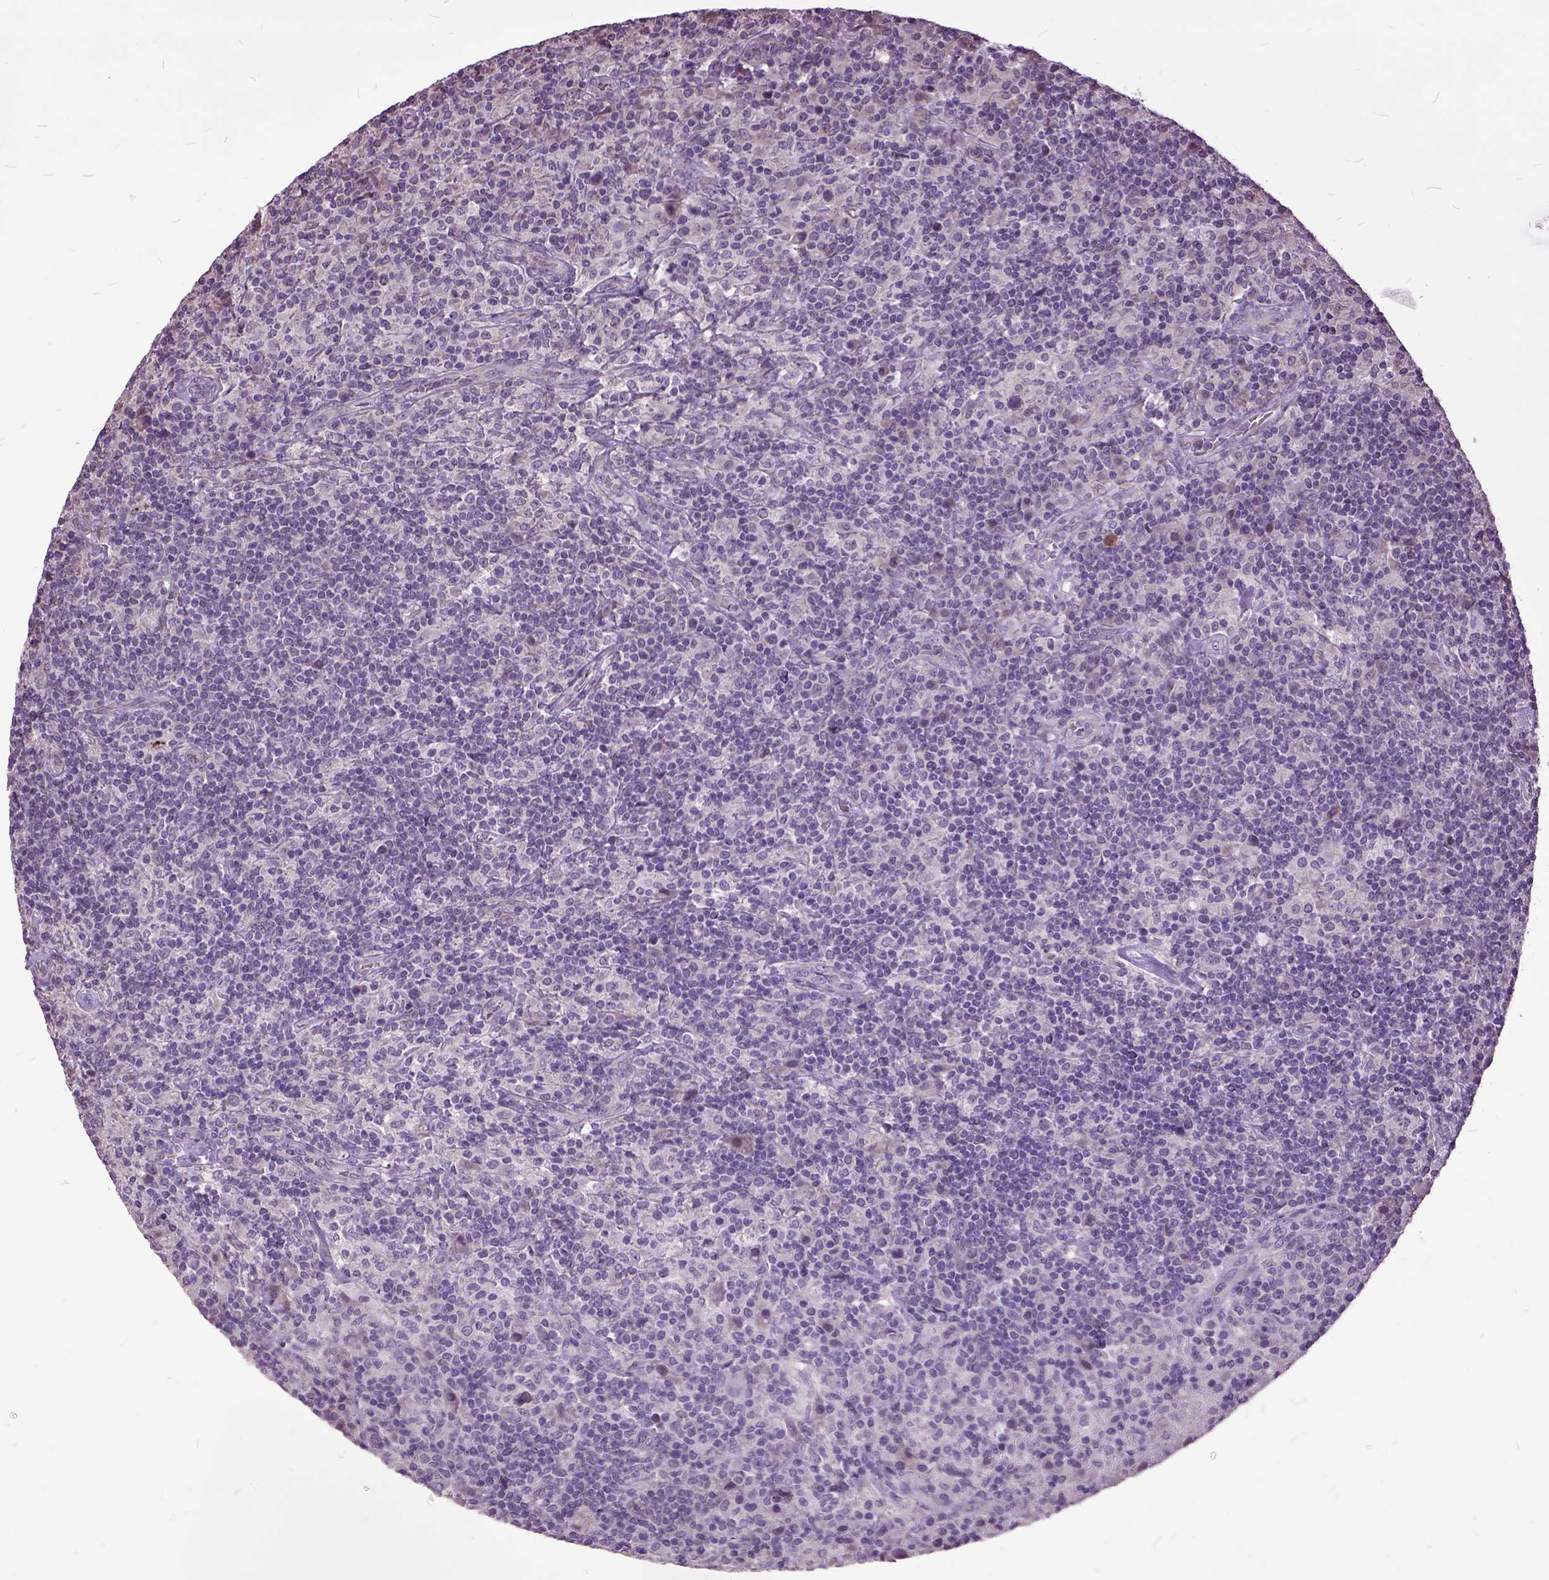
{"staining": {"intensity": "negative", "quantity": "none", "location": "none"}, "tissue": "lymphoma", "cell_type": "Tumor cells", "image_type": "cancer", "snomed": [{"axis": "morphology", "description": "Hodgkin's disease, NOS"}, {"axis": "topography", "description": "Lymph node"}], "caption": "The histopathology image exhibits no staining of tumor cells in lymphoma.", "gene": "AREG", "patient": {"sex": "male", "age": 70}}